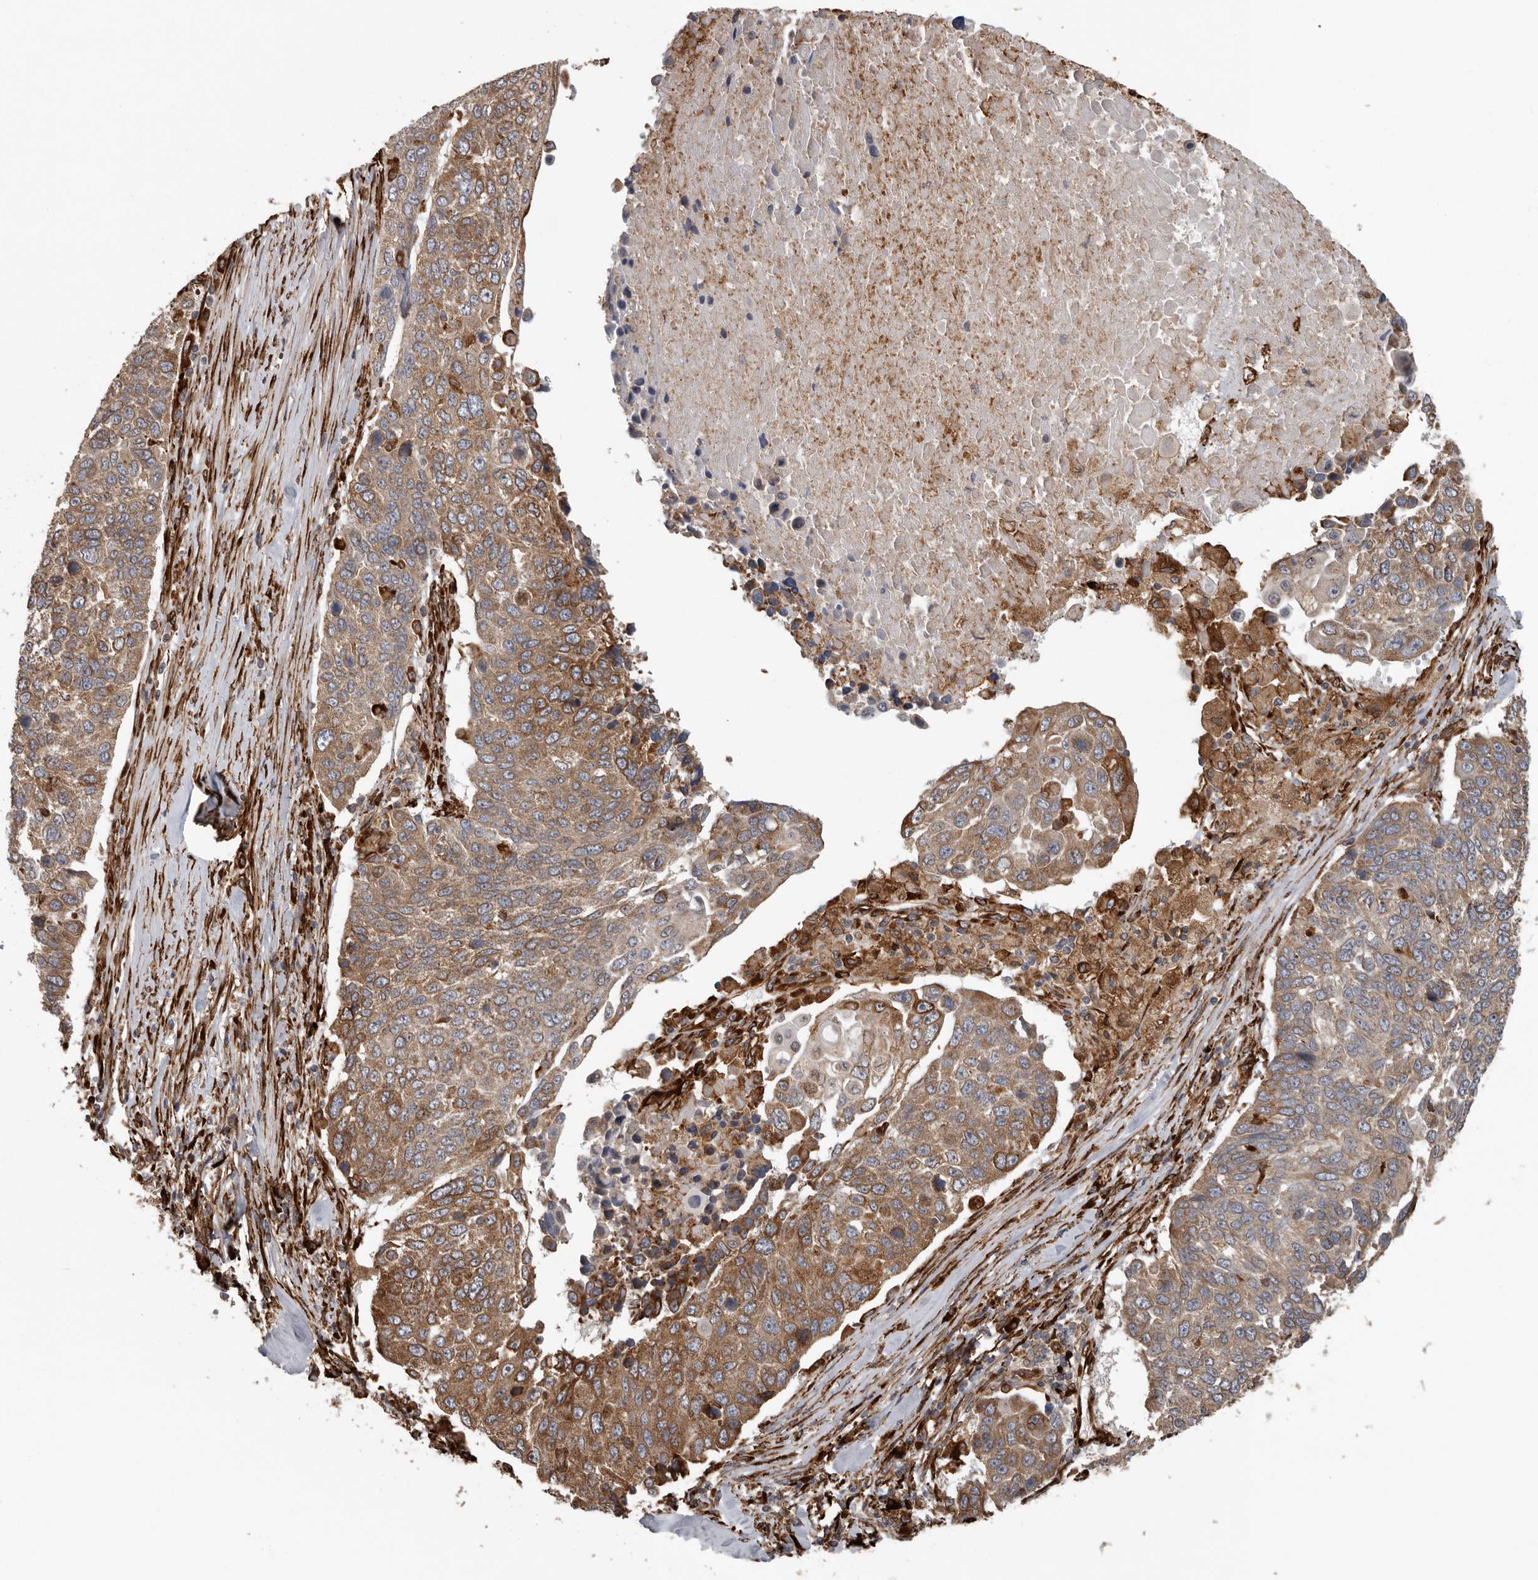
{"staining": {"intensity": "moderate", "quantity": ">75%", "location": "cytoplasmic/membranous"}, "tissue": "lung cancer", "cell_type": "Tumor cells", "image_type": "cancer", "snomed": [{"axis": "morphology", "description": "Squamous cell carcinoma, NOS"}, {"axis": "topography", "description": "Lung"}], "caption": "Immunohistochemistry (DAB) staining of human squamous cell carcinoma (lung) demonstrates moderate cytoplasmic/membranous protein positivity in about >75% of tumor cells.", "gene": "CEP350", "patient": {"sex": "male", "age": 66}}